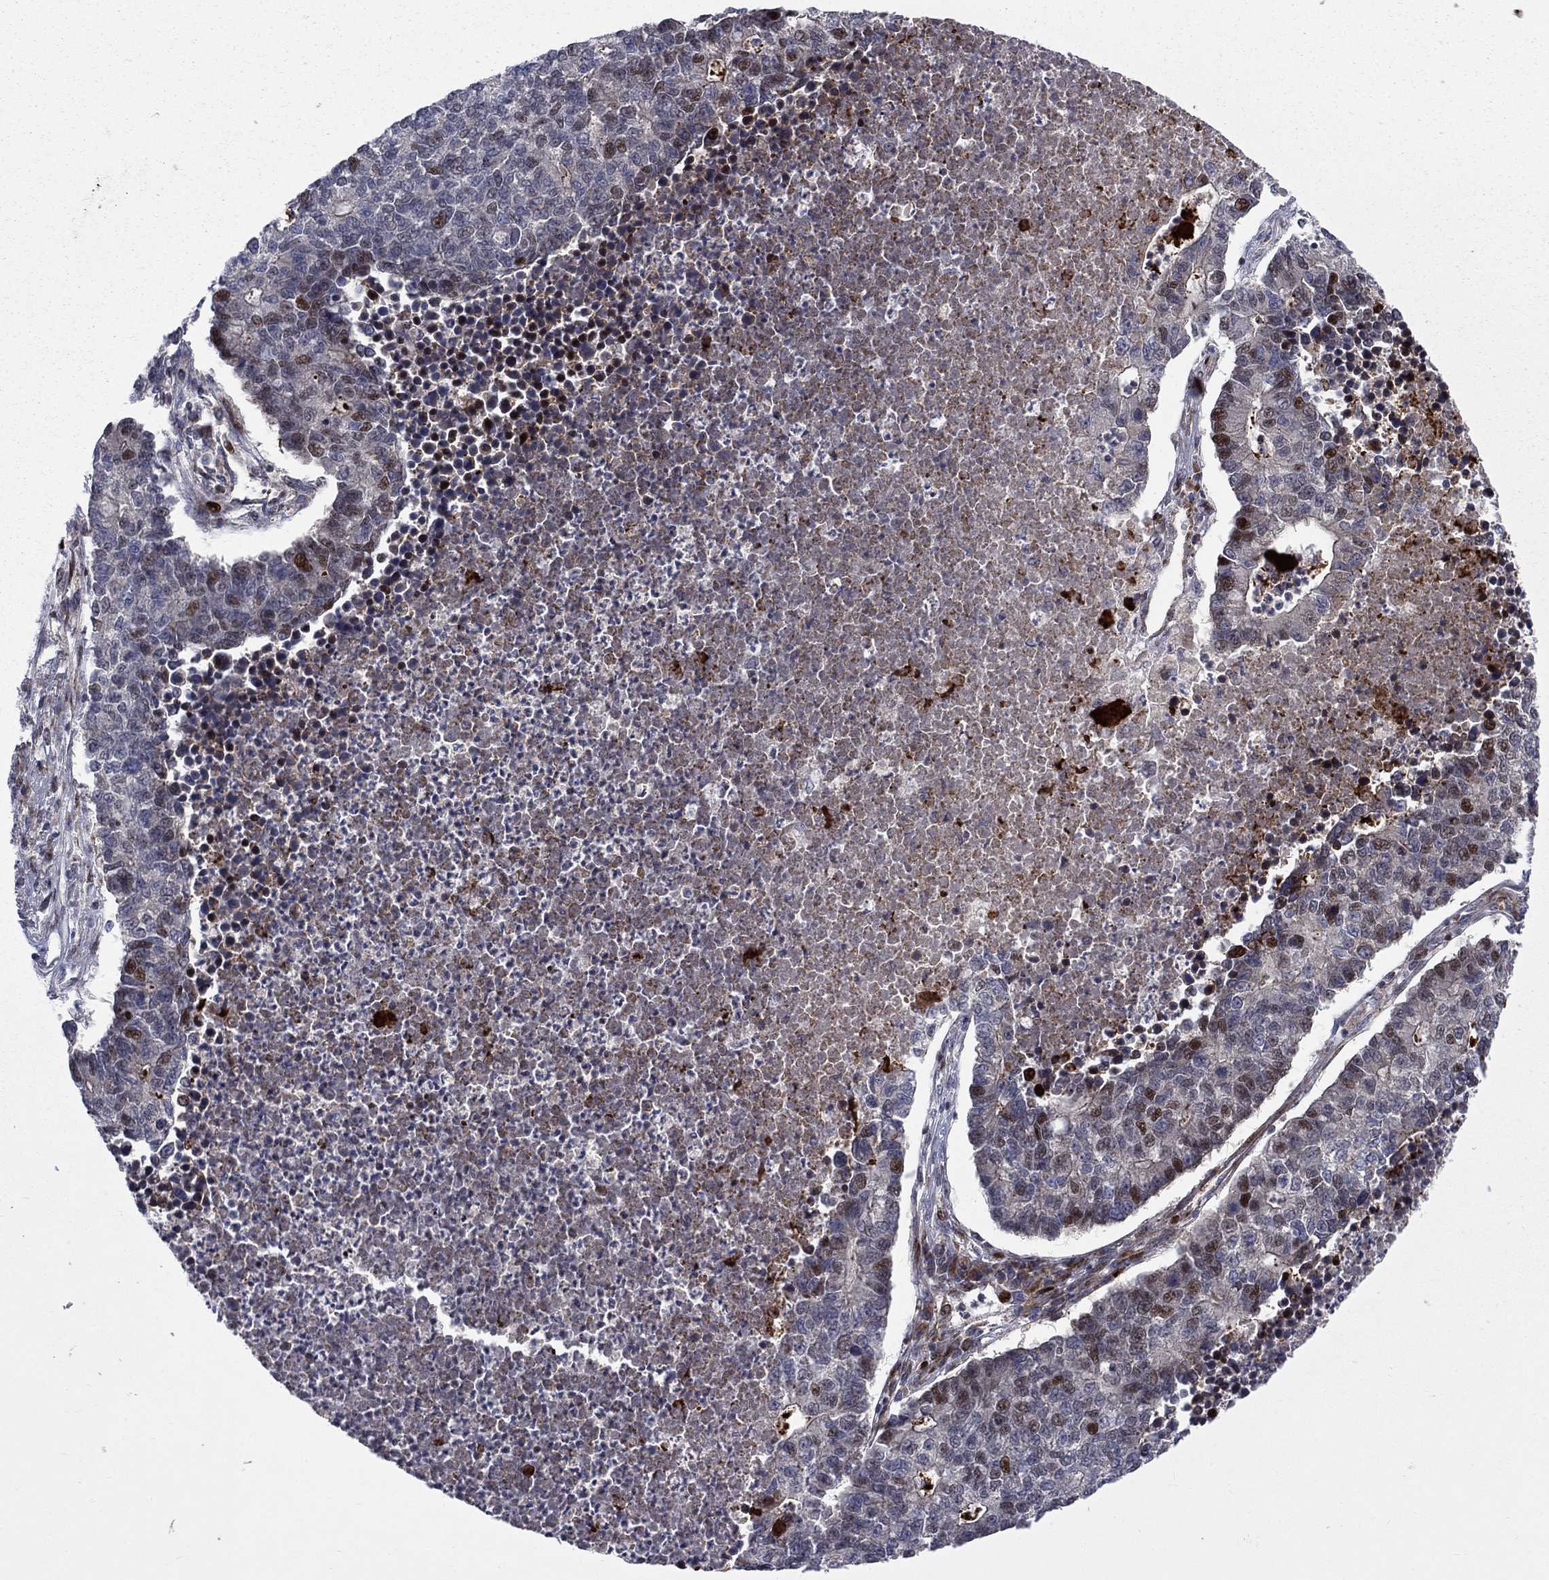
{"staining": {"intensity": "moderate", "quantity": "<25%", "location": "nuclear"}, "tissue": "lung cancer", "cell_type": "Tumor cells", "image_type": "cancer", "snomed": [{"axis": "morphology", "description": "Adenocarcinoma, NOS"}, {"axis": "topography", "description": "Lung"}], "caption": "This photomicrograph exhibits lung adenocarcinoma stained with immunohistochemistry (IHC) to label a protein in brown. The nuclear of tumor cells show moderate positivity for the protein. Nuclei are counter-stained blue.", "gene": "MIOS", "patient": {"sex": "male", "age": 57}}